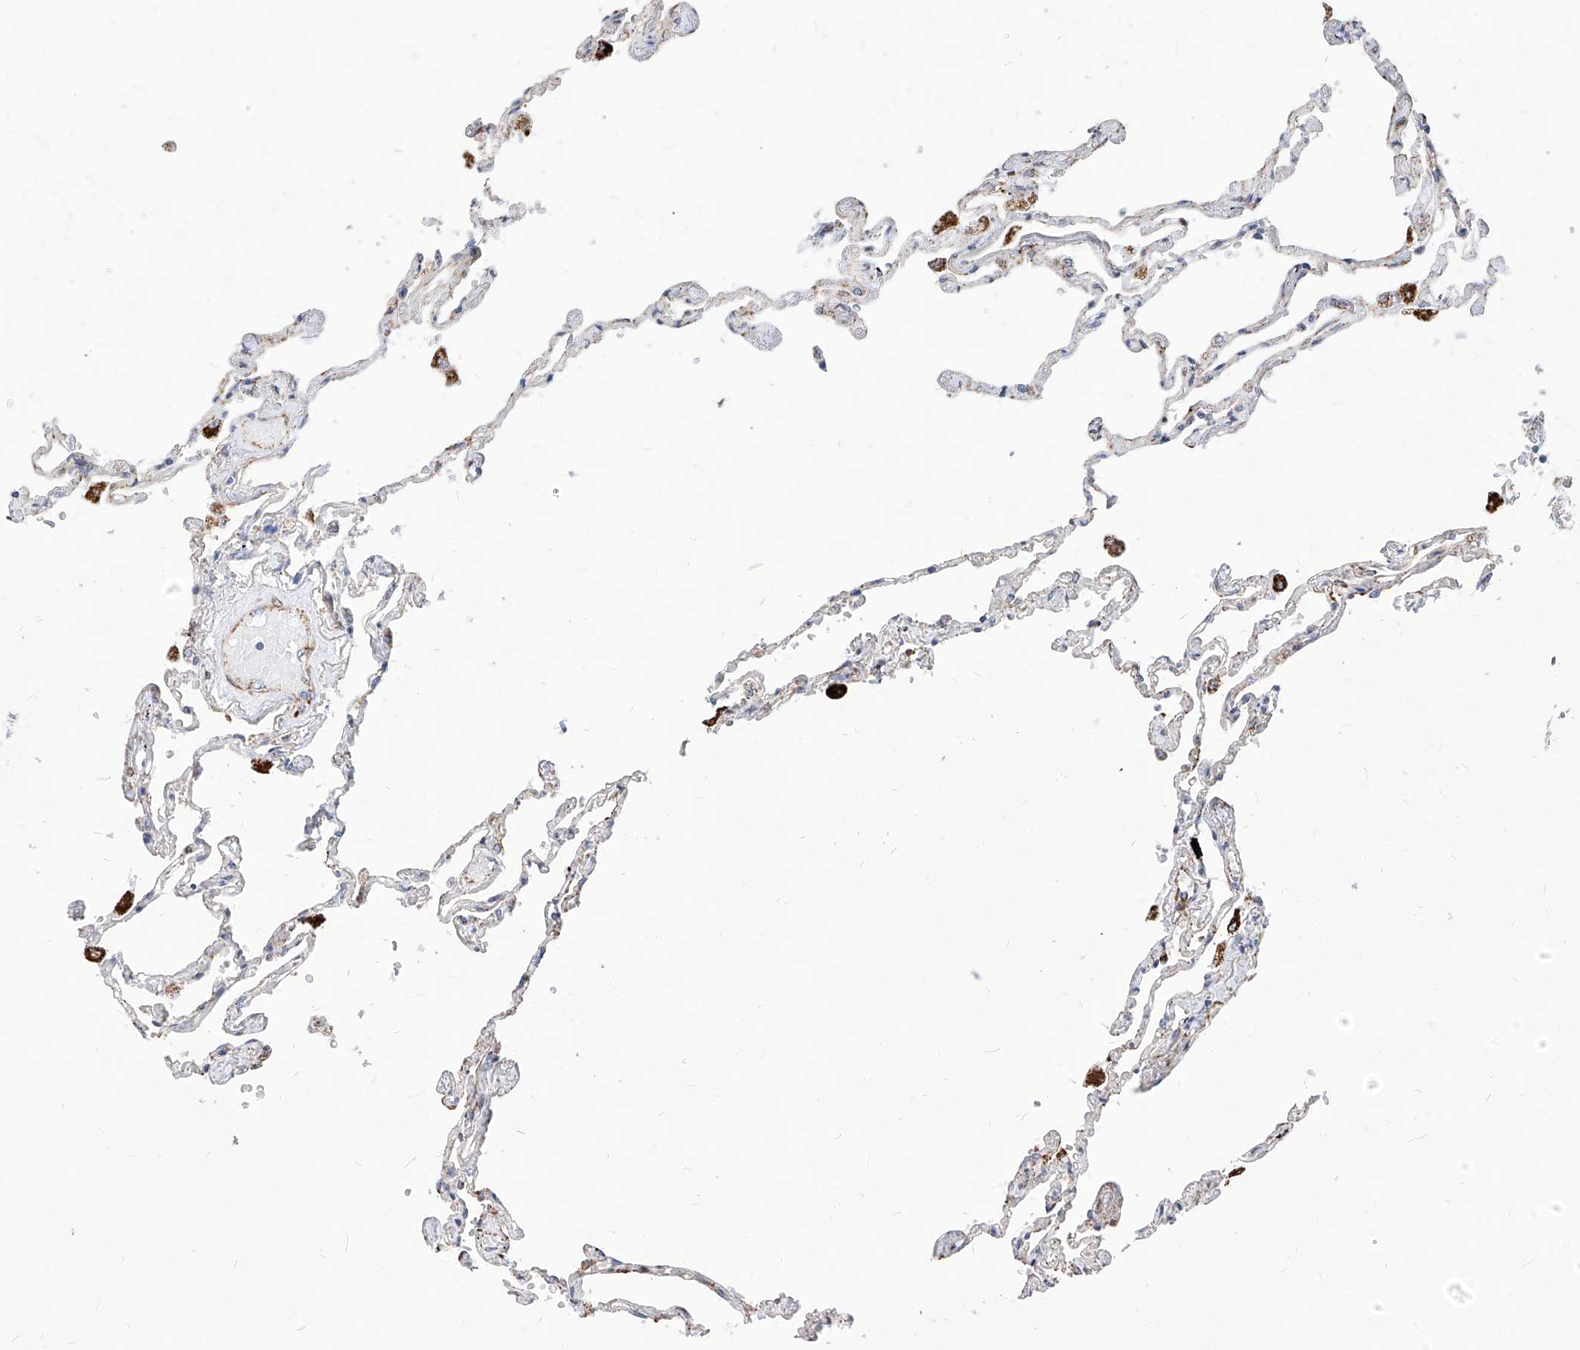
{"staining": {"intensity": "moderate", "quantity": "25%-75%", "location": "cytoplasmic/membranous"}, "tissue": "lung", "cell_type": "Alveolar cells", "image_type": "normal", "snomed": [{"axis": "morphology", "description": "Normal tissue, NOS"}, {"axis": "topography", "description": "Lung"}], "caption": "Immunohistochemical staining of benign lung demonstrates moderate cytoplasmic/membranous protein positivity in about 25%-75% of alveolar cells.", "gene": "TTLL8", "patient": {"sex": "female", "age": 67}}